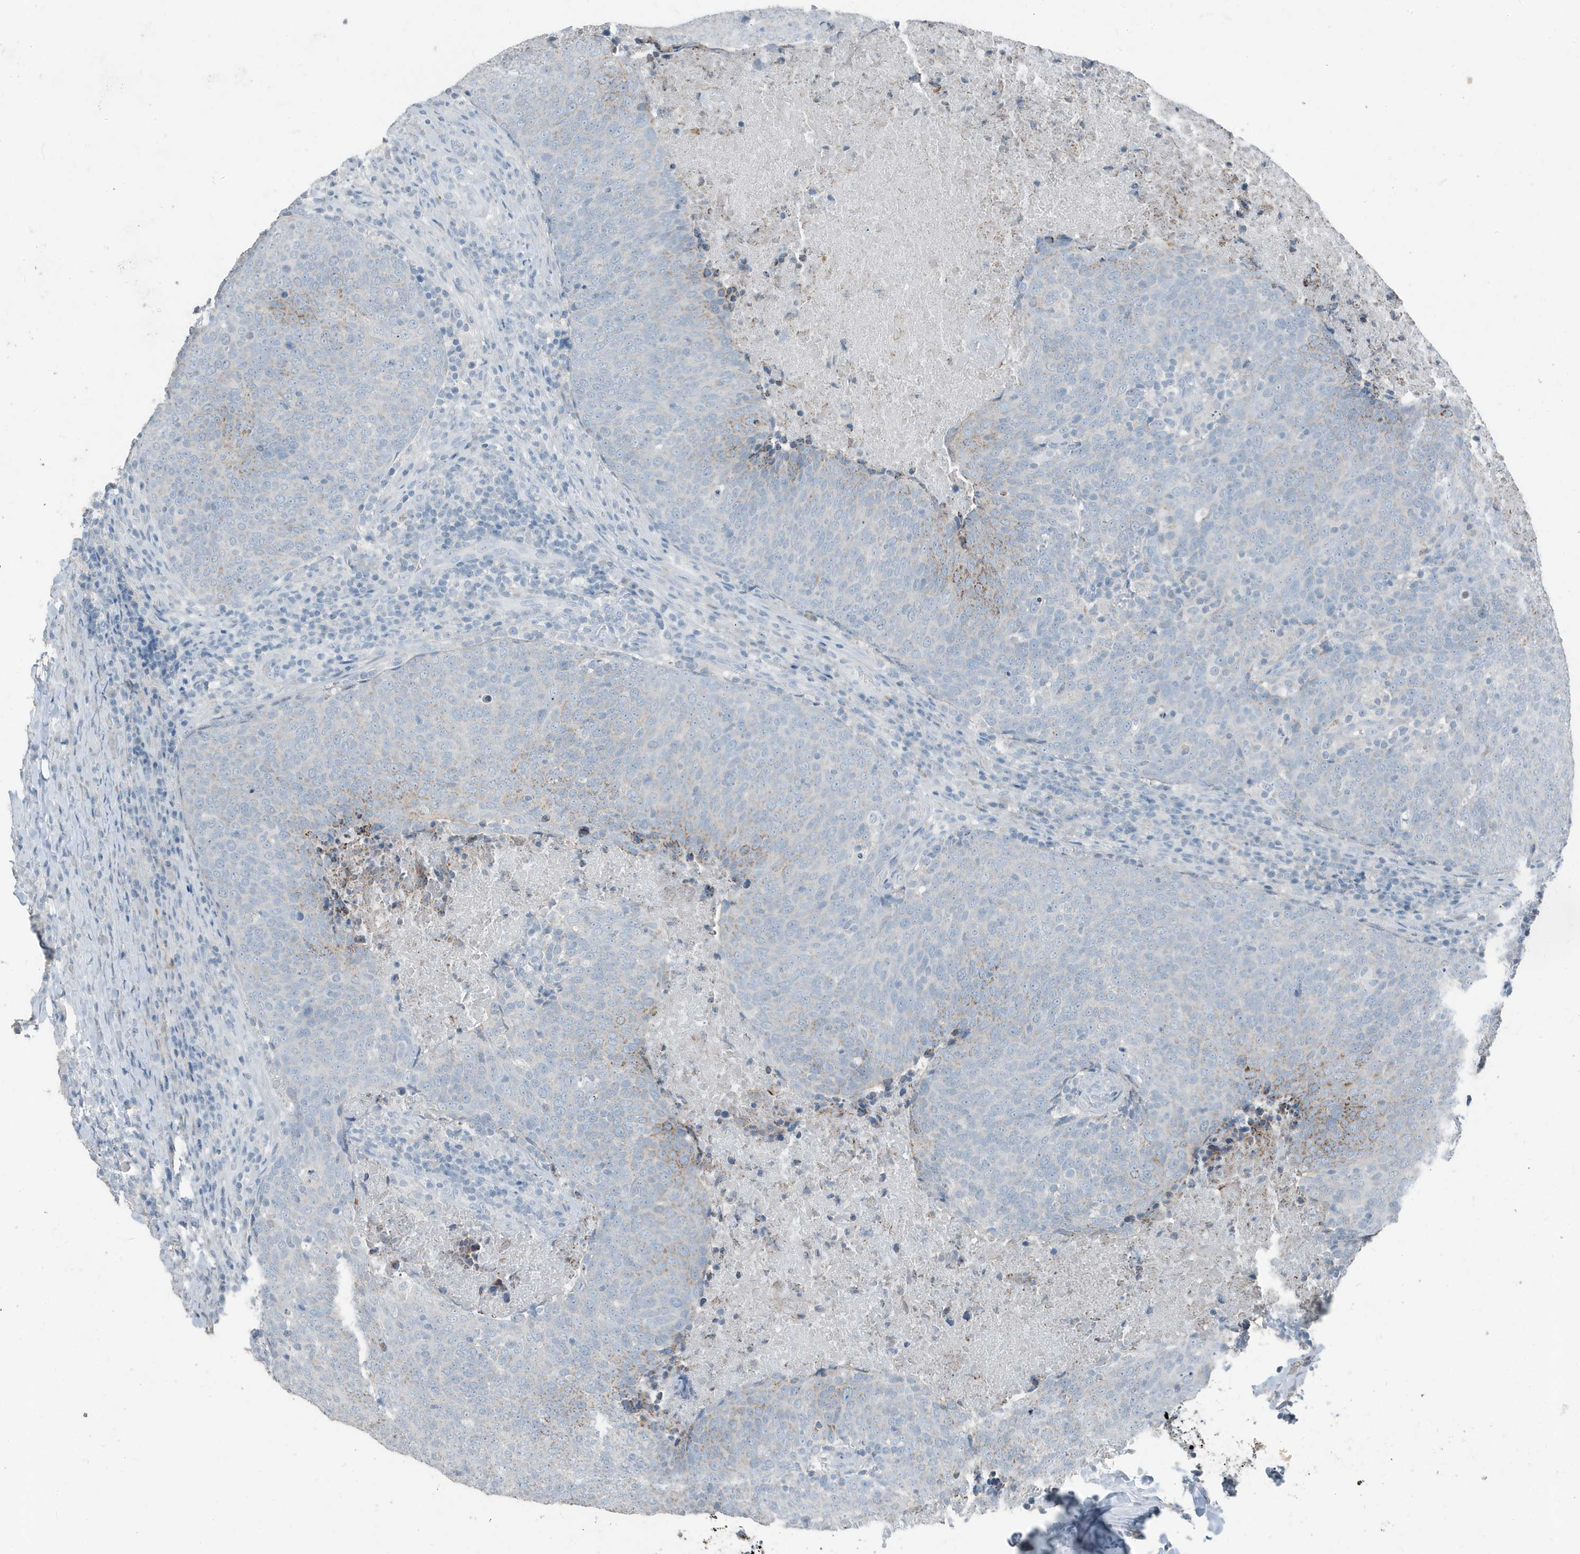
{"staining": {"intensity": "moderate", "quantity": "<25%", "location": "cytoplasmic/membranous"}, "tissue": "head and neck cancer", "cell_type": "Tumor cells", "image_type": "cancer", "snomed": [{"axis": "morphology", "description": "Squamous cell carcinoma, NOS"}, {"axis": "morphology", "description": "Squamous cell carcinoma, metastatic, NOS"}, {"axis": "topography", "description": "Lymph node"}, {"axis": "topography", "description": "Head-Neck"}], "caption": "This micrograph displays head and neck metastatic squamous cell carcinoma stained with immunohistochemistry to label a protein in brown. The cytoplasmic/membranous of tumor cells show moderate positivity for the protein. Nuclei are counter-stained blue.", "gene": "FAM162A", "patient": {"sex": "male", "age": 62}}